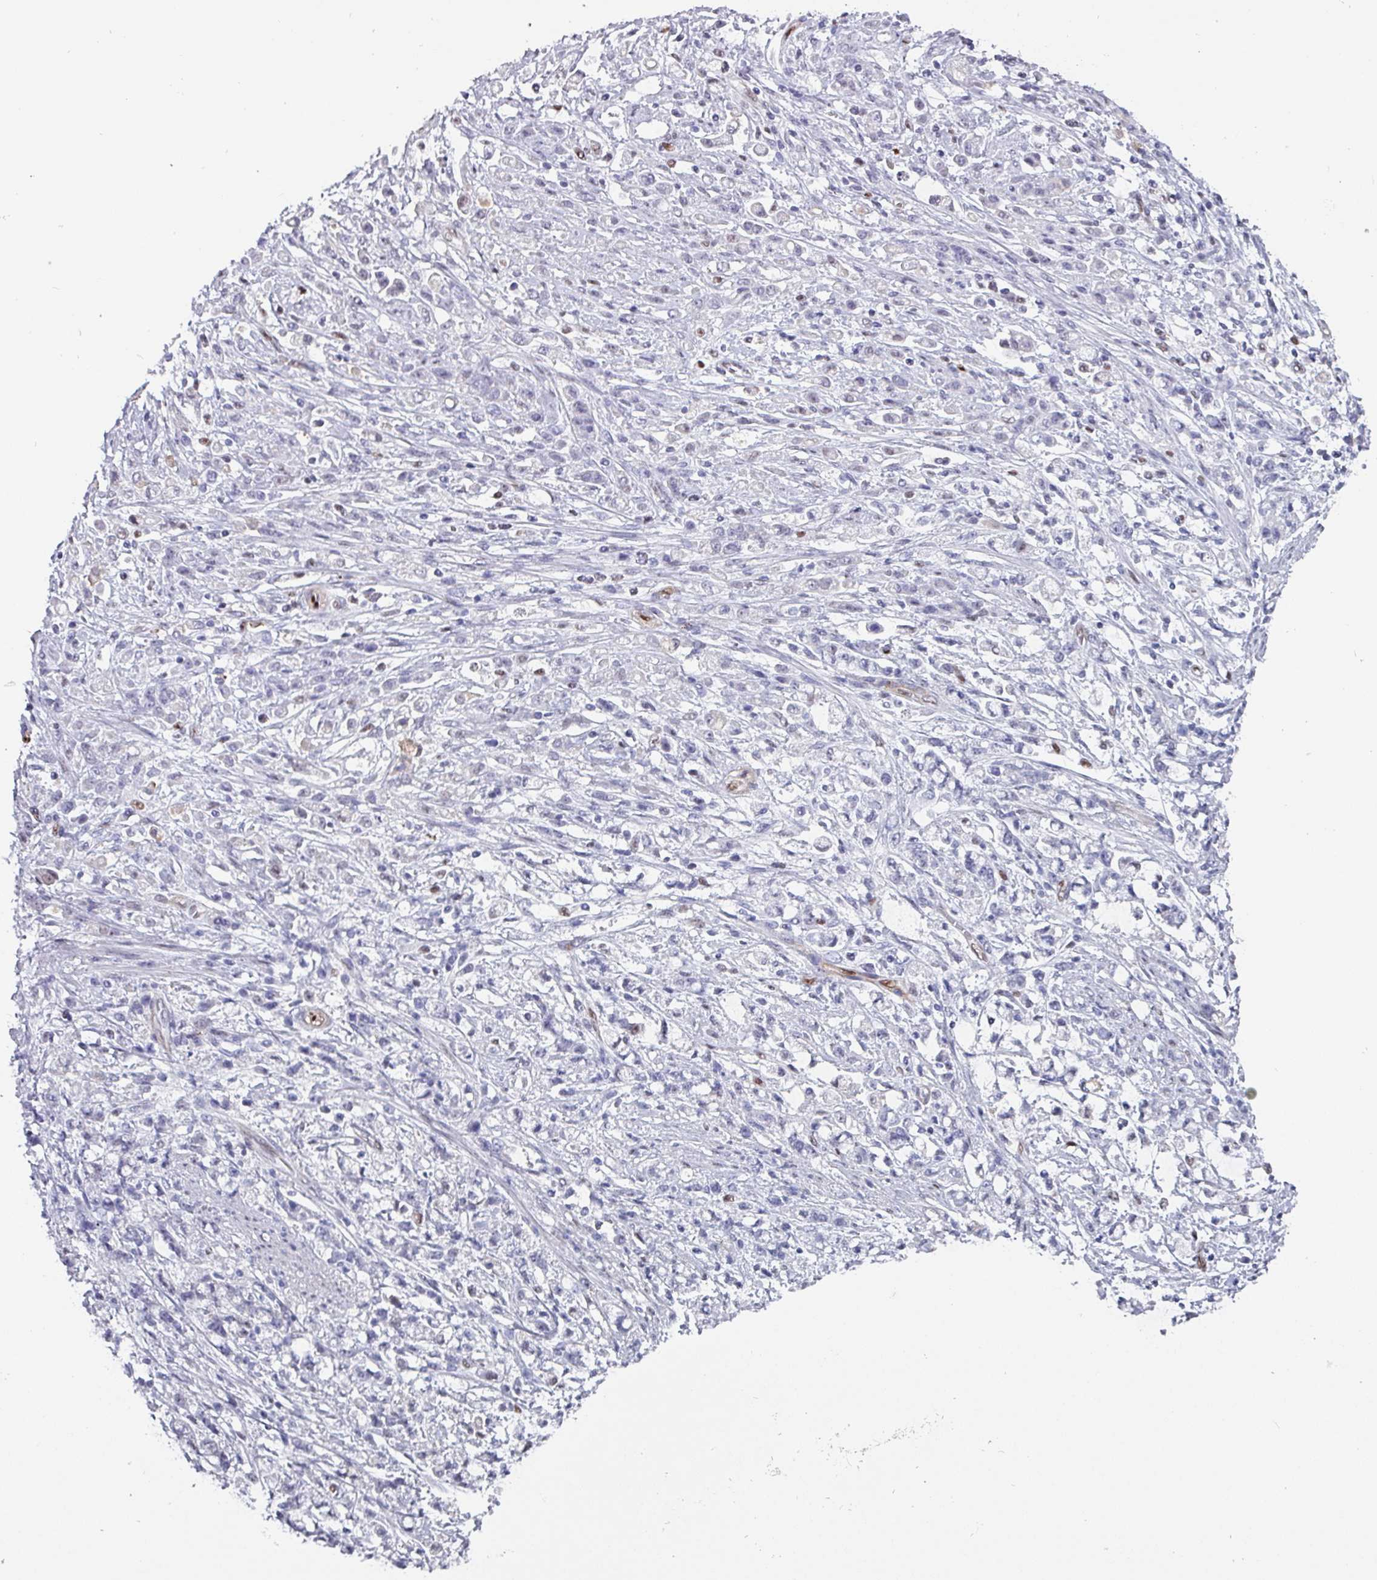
{"staining": {"intensity": "negative", "quantity": "none", "location": "none"}, "tissue": "stomach cancer", "cell_type": "Tumor cells", "image_type": "cancer", "snomed": [{"axis": "morphology", "description": "Adenocarcinoma, NOS"}, {"axis": "topography", "description": "Stomach"}], "caption": "DAB immunohistochemical staining of stomach adenocarcinoma displays no significant positivity in tumor cells. (DAB (3,3'-diaminobenzidine) immunohistochemistry (IHC), high magnification).", "gene": "ZNF816-ZNF321P", "patient": {"sex": "female", "age": 60}}